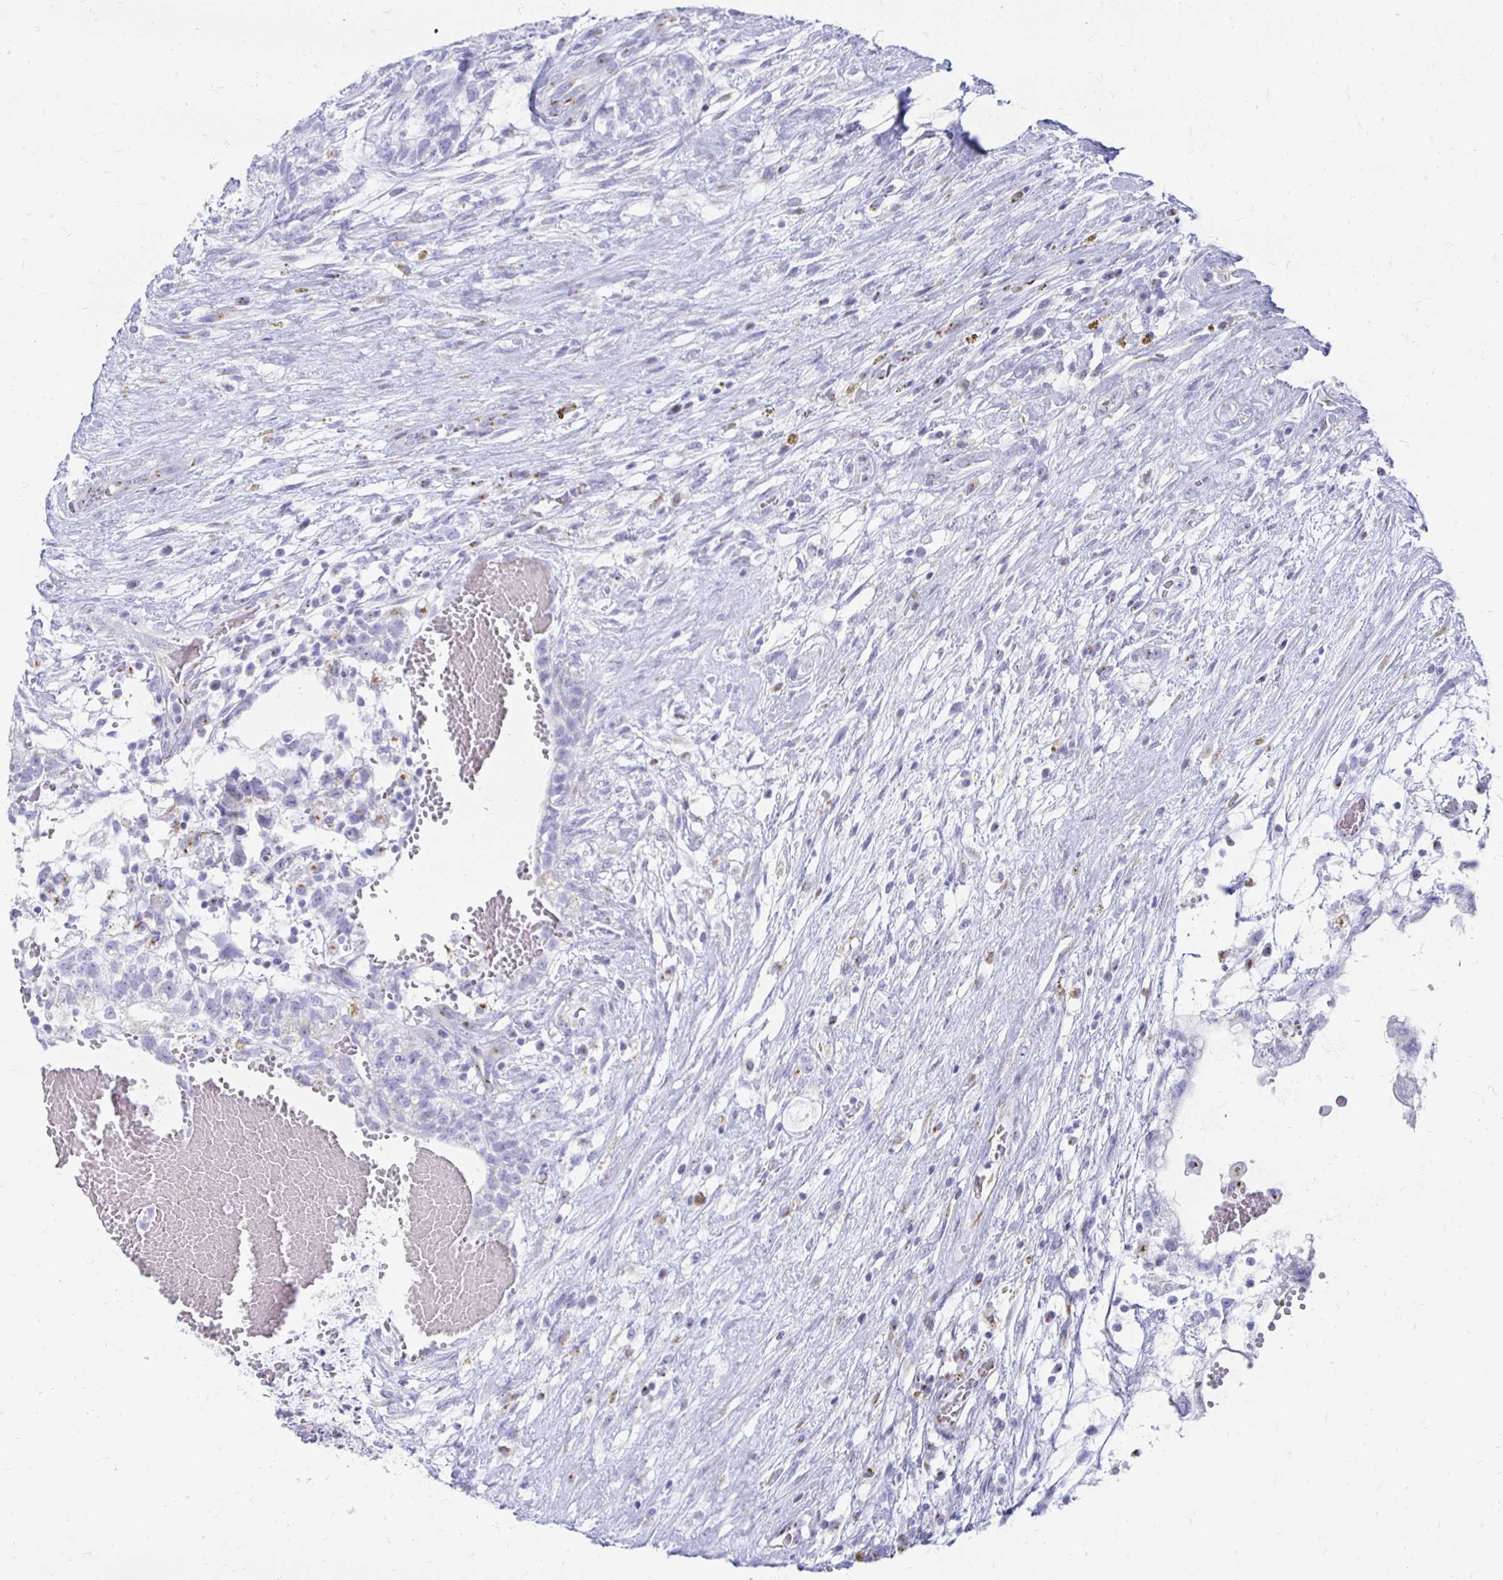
{"staining": {"intensity": "negative", "quantity": "none", "location": "none"}, "tissue": "testis cancer", "cell_type": "Tumor cells", "image_type": "cancer", "snomed": [{"axis": "morphology", "description": "Normal tissue, NOS"}, {"axis": "morphology", "description": "Carcinoma, Embryonal, NOS"}, {"axis": "topography", "description": "Testis"}], "caption": "Tumor cells are negative for brown protein staining in testis cancer.", "gene": "PAGE4", "patient": {"sex": "male", "age": 32}}